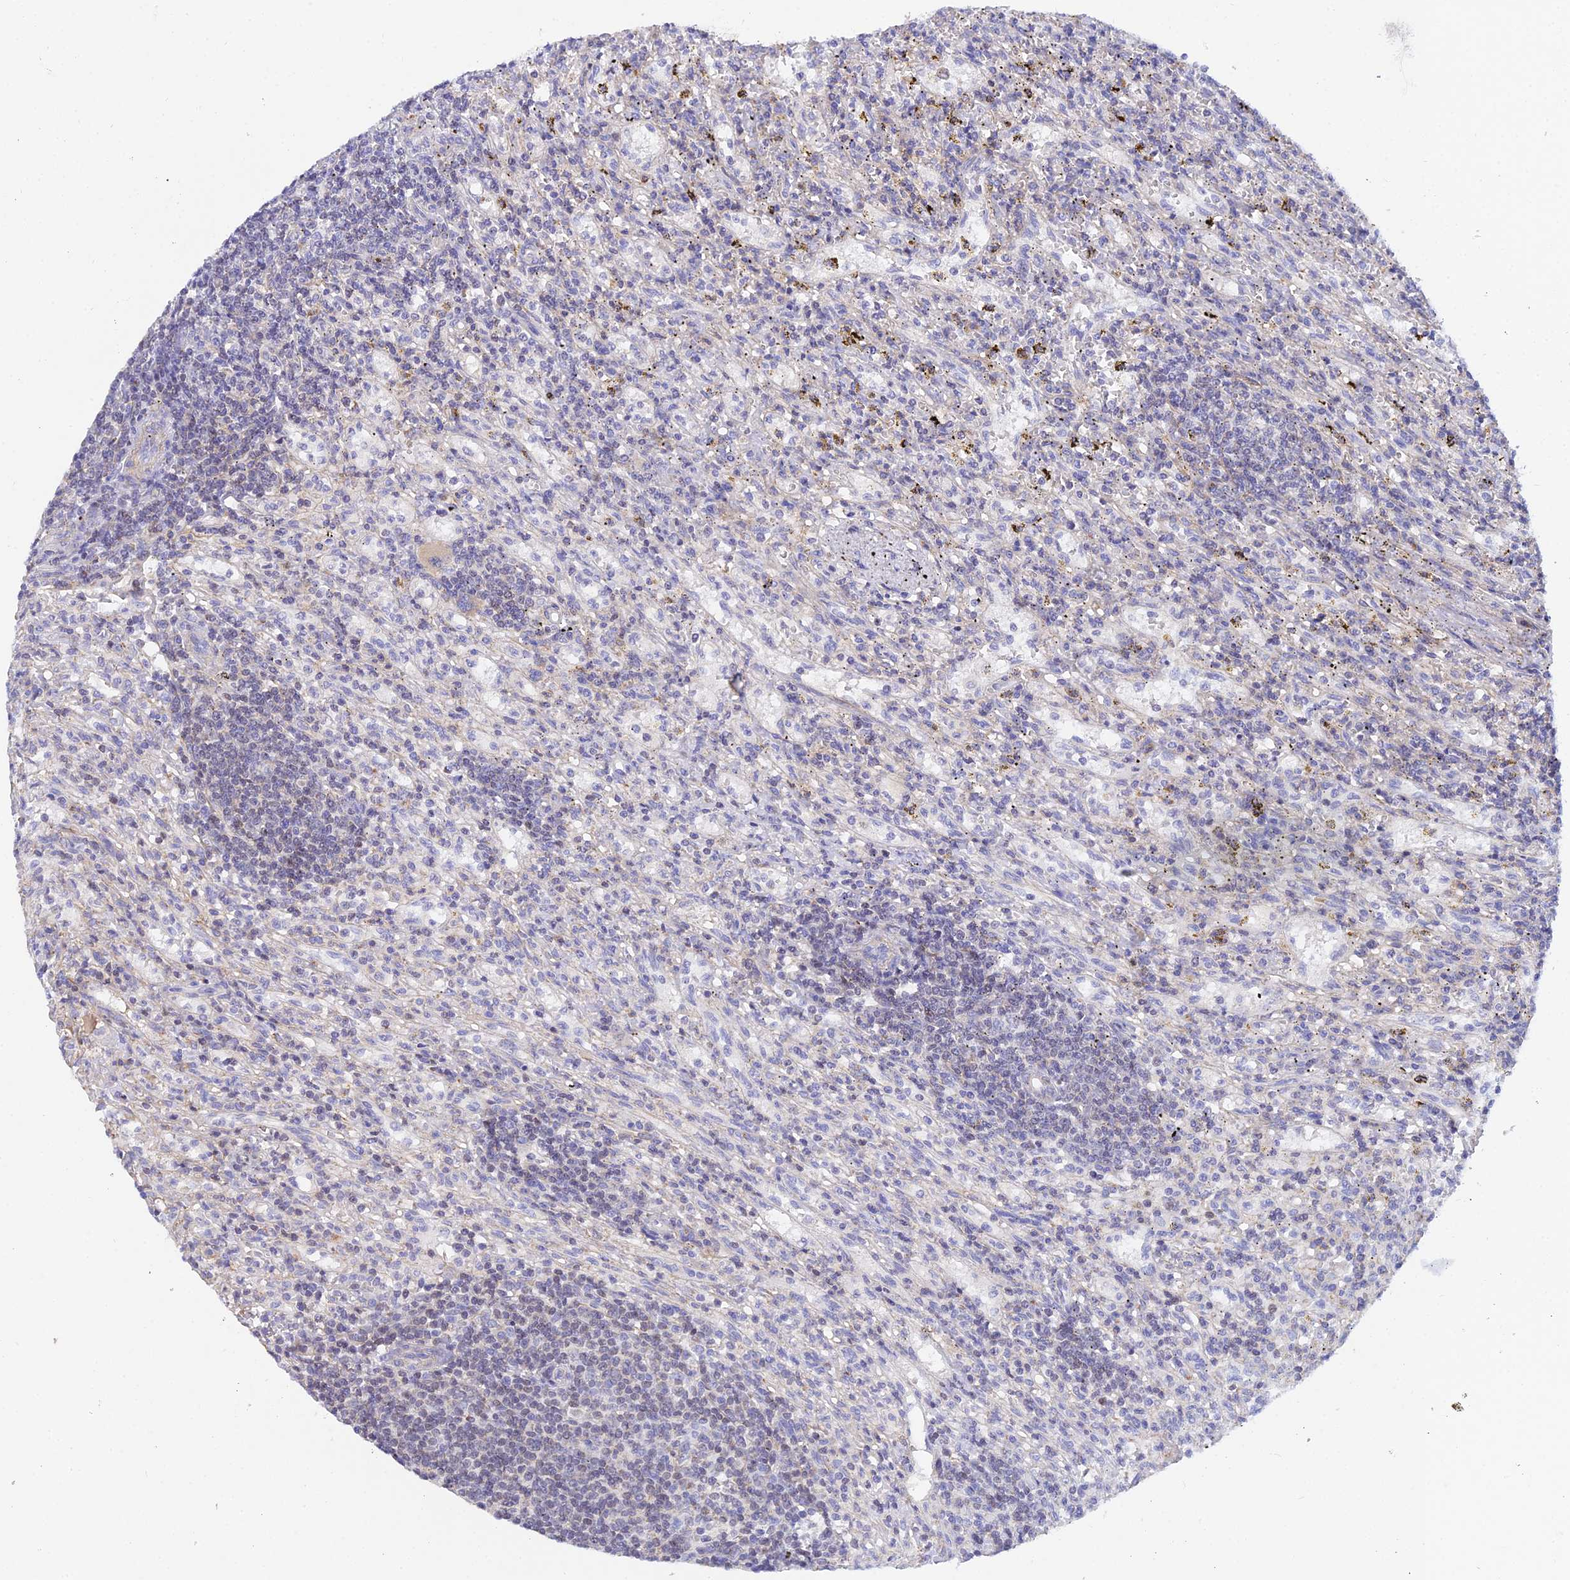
{"staining": {"intensity": "negative", "quantity": "none", "location": "none"}, "tissue": "lymphoma", "cell_type": "Tumor cells", "image_type": "cancer", "snomed": [{"axis": "morphology", "description": "Malignant lymphoma, non-Hodgkin's type, Low grade"}, {"axis": "topography", "description": "Spleen"}], "caption": "IHC of human lymphoma displays no positivity in tumor cells.", "gene": "ACOT2", "patient": {"sex": "male", "age": 76}}